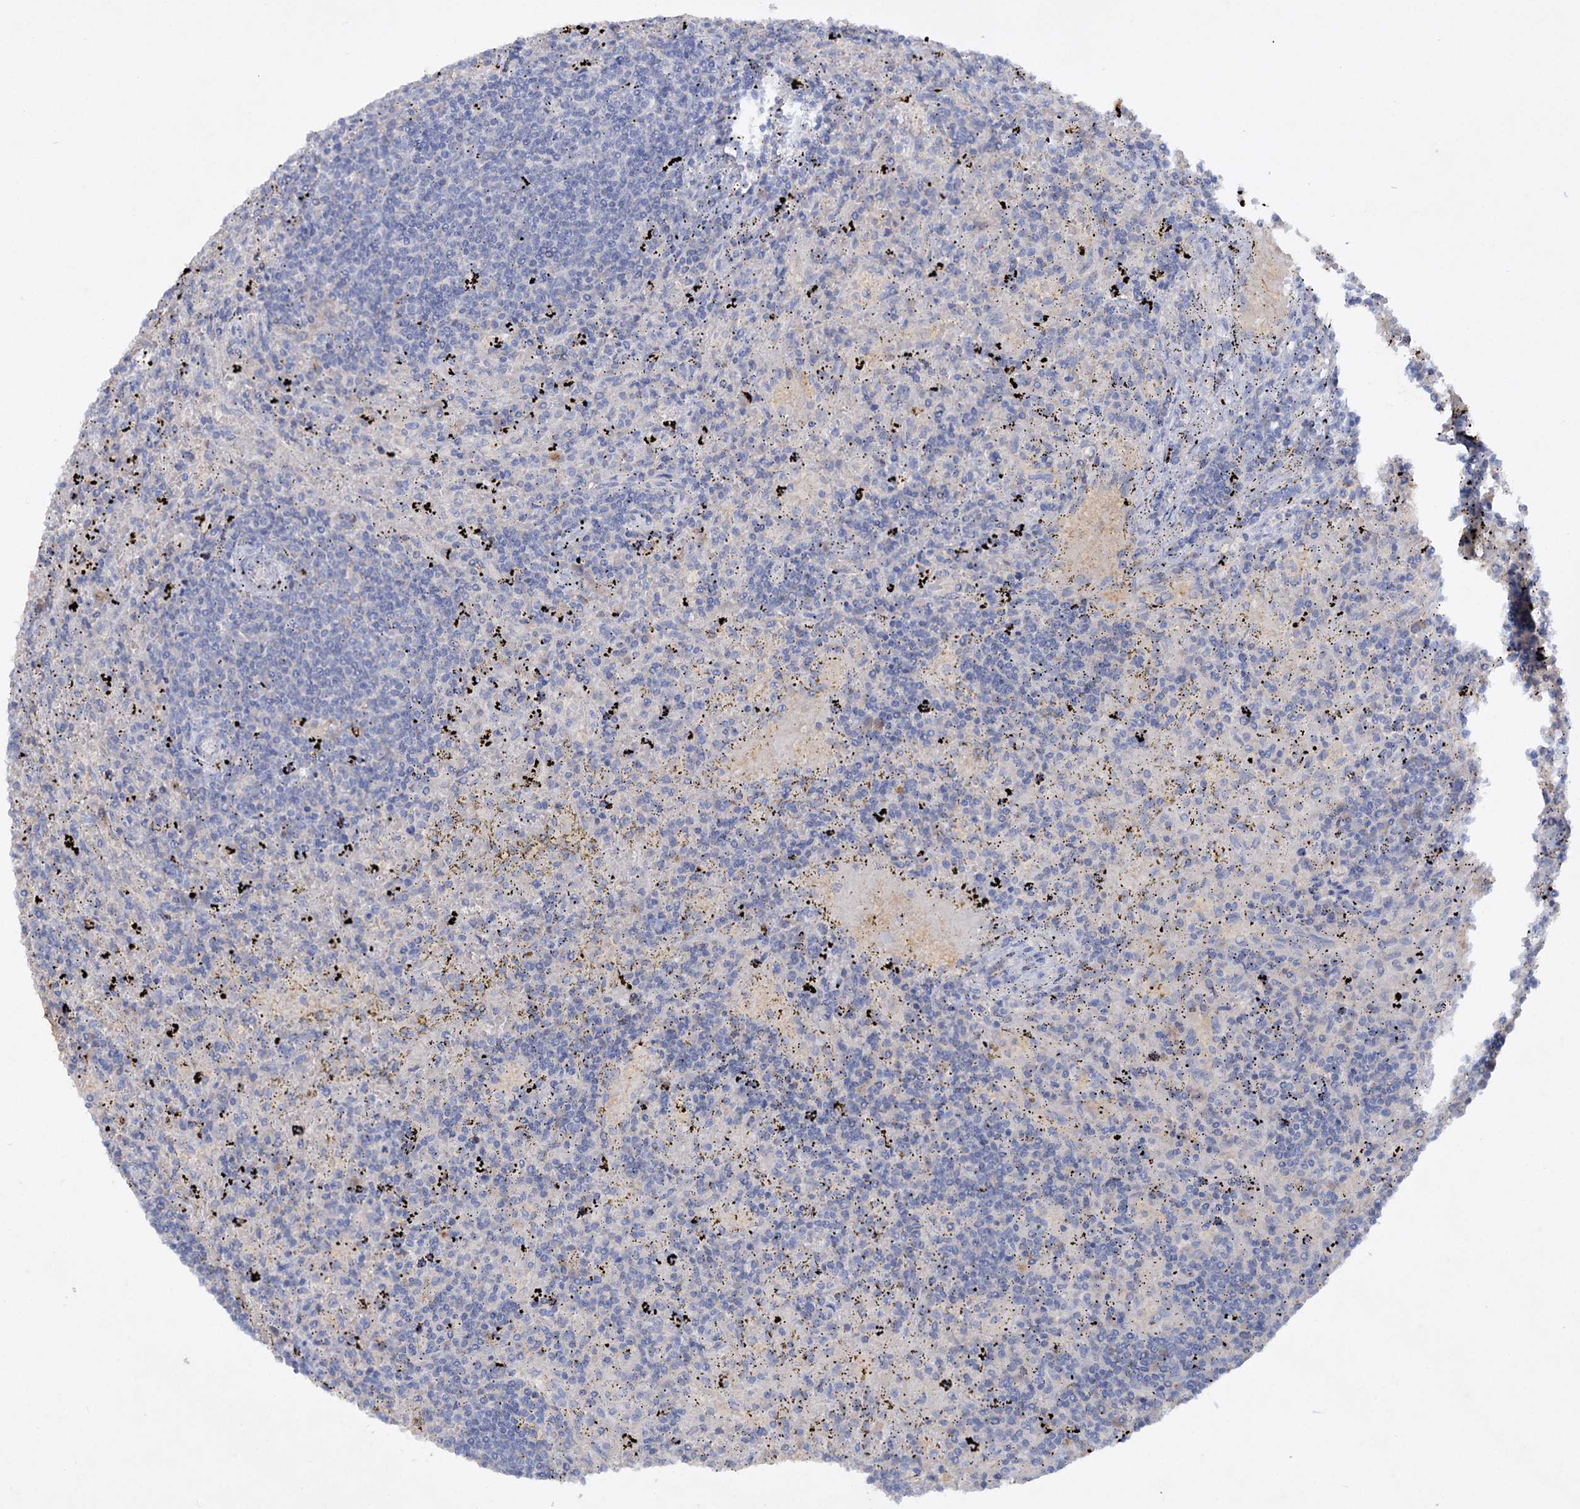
{"staining": {"intensity": "negative", "quantity": "none", "location": "none"}, "tissue": "lymphoma", "cell_type": "Tumor cells", "image_type": "cancer", "snomed": [{"axis": "morphology", "description": "Malignant lymphoma, non-Hodgkin's type, Low grade"}, {"axis": "topography", "description": "Spleen"}], "caption": "High power microscopy image of an IHC image of low-grade malignant lymphoma, non-Hodgkin's type, revealing no significant staining in tumor cells.", "gene": "ATP4A", "patient": {"sex": "male", "age": 76}}